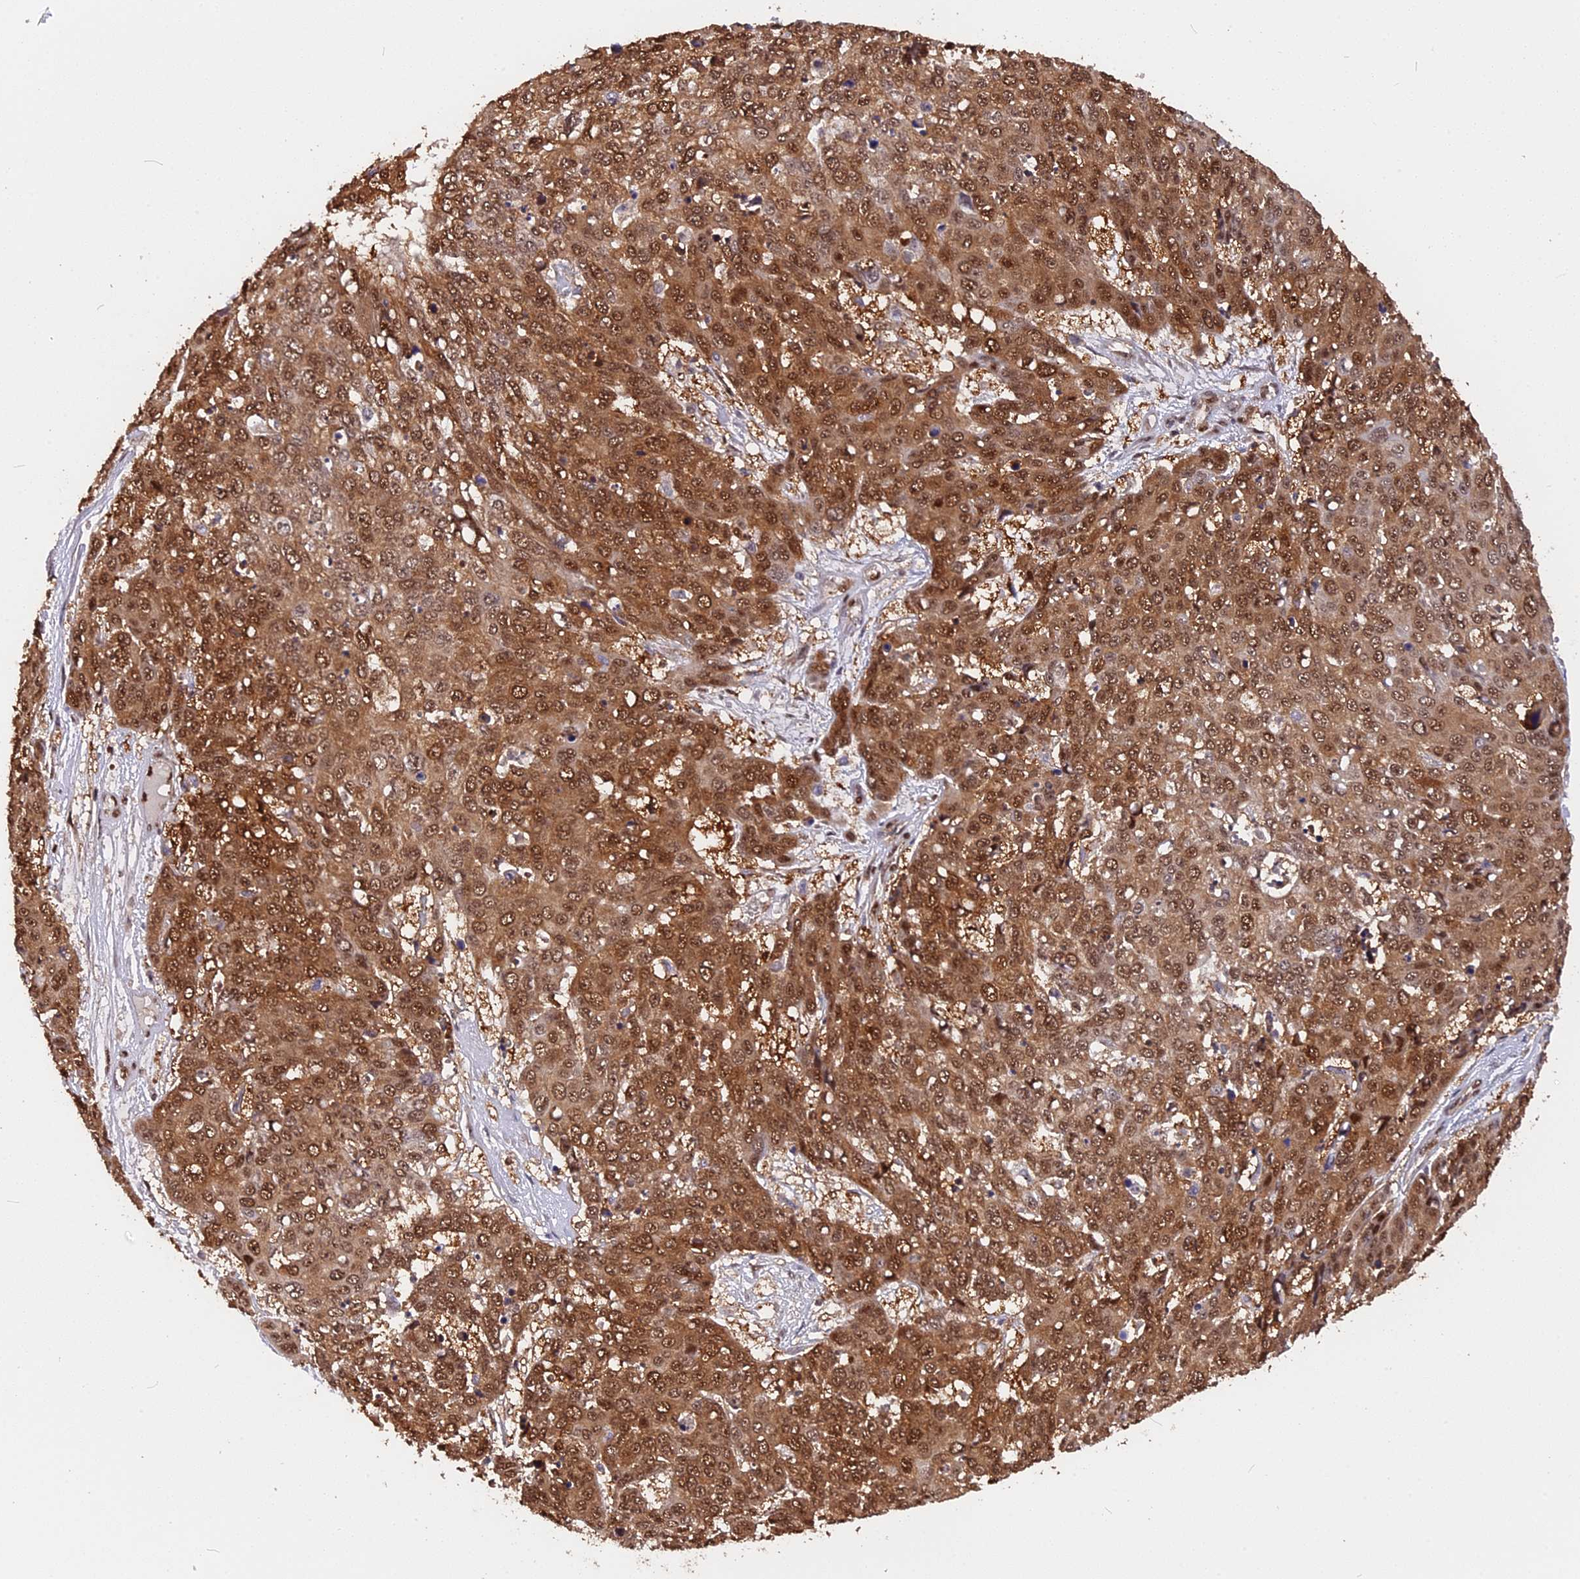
{"staining": {"intensity": "moderate", "quantity": ">75%", "location": "cytoplasmic/membranous,nuclear"}, "tissue": "skin cancer", "cell_type": "Tumor cells", "image_type": "cancer", "snomed": [{"axis": "morphology", "description": "Squamous cell carcinoma, NOS"}, {"axis": "topography", "description": "Skin"}], "caption": "Immunohistochemical staining of skin cancer displays medium levels of moderate cytoplasmic/membranous and nuclear expression in about >75% of tumor cells.", "gene": "ADRM1", "patient": {"sex": "male", "age": 71}}